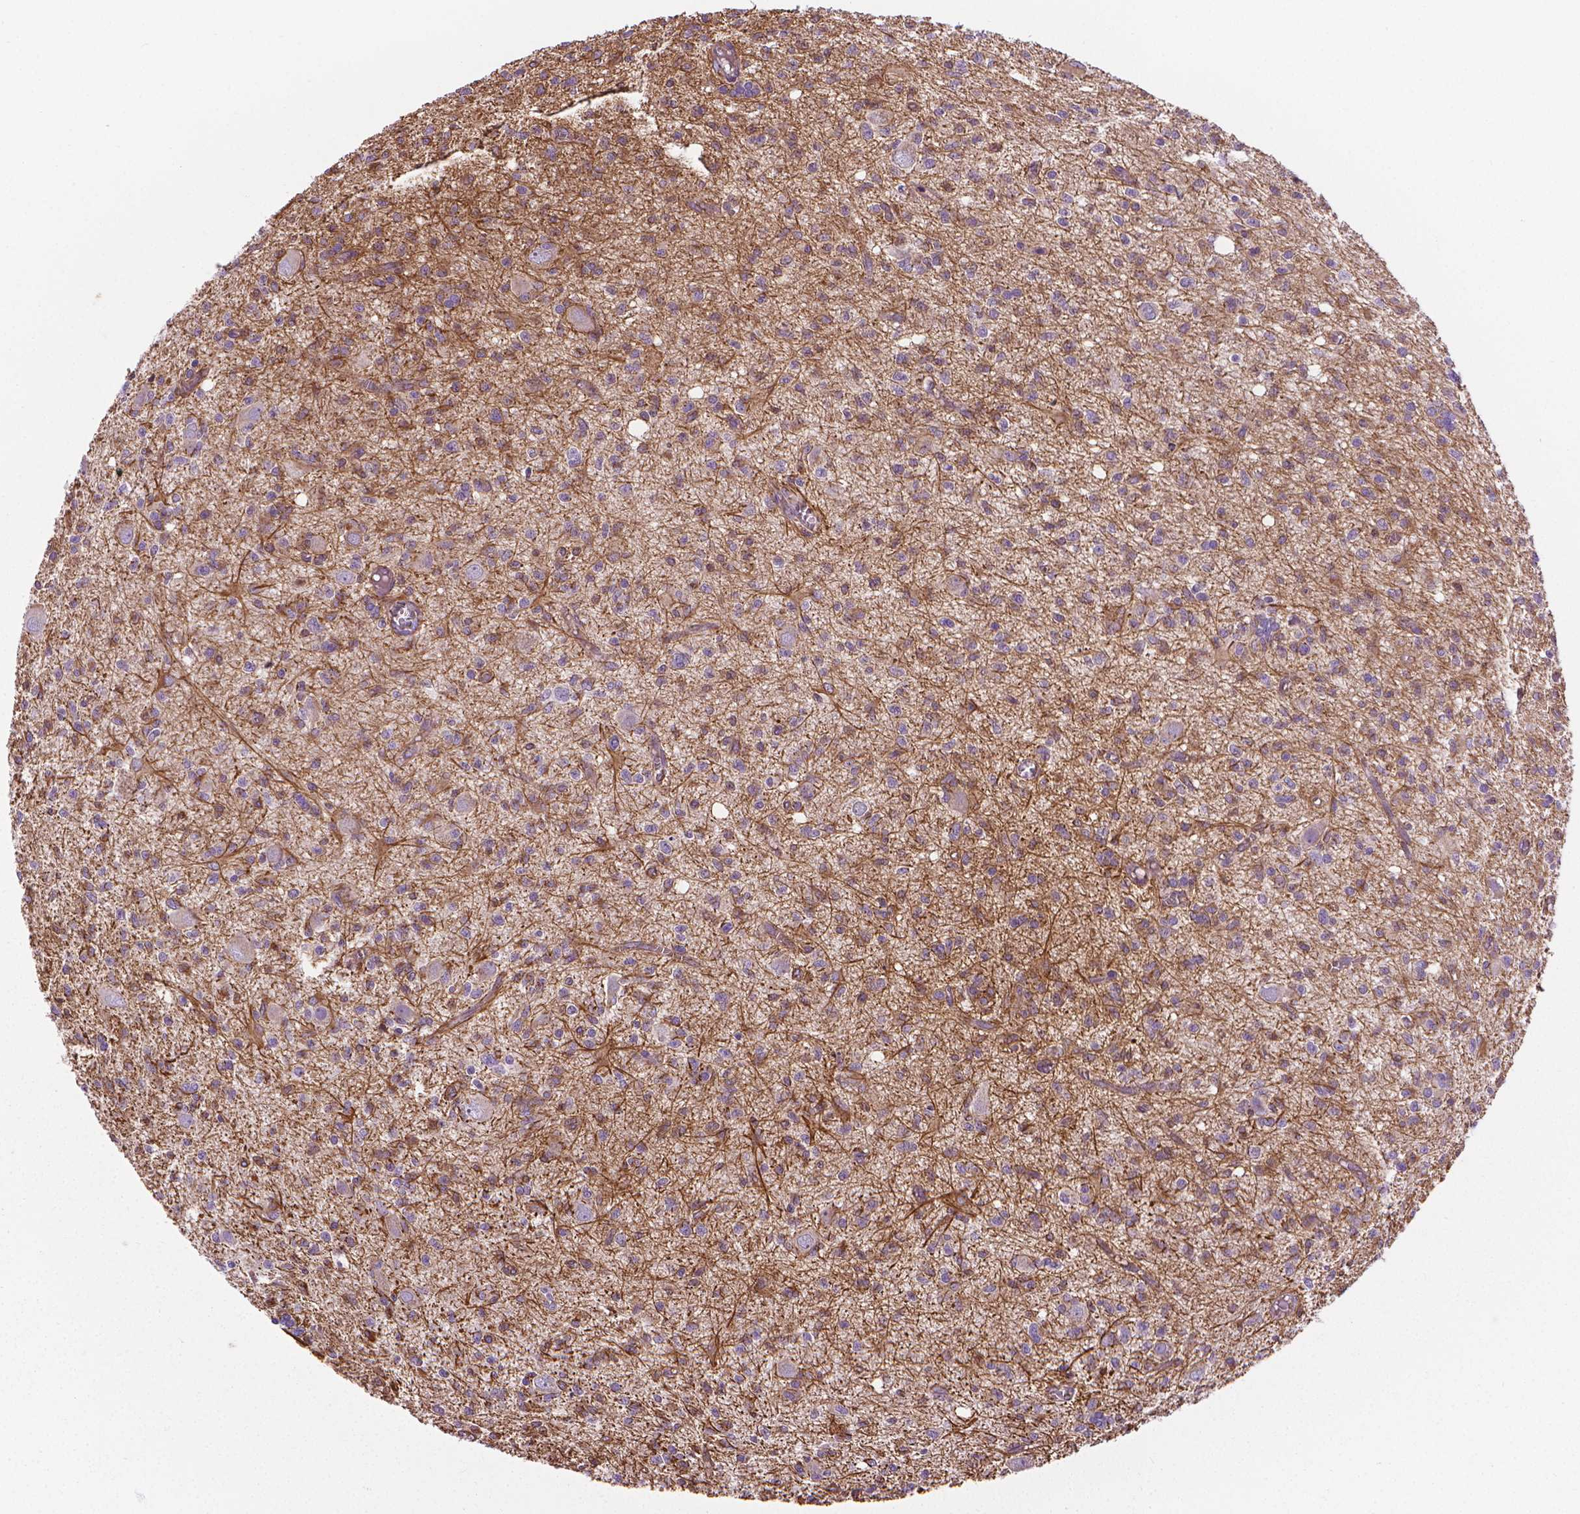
{"staining": {"intensity": "negative", "quantity": "none", "location": "none"}, "tissue": "glioma", "cell_type": "Tumor cells", "image_type": "cancer", "snomed": [{"axis": "morphology", "description": "Glioma, malignant, Low grade"}, {"axis": "topography", "description": "Brain"}], "caption": "Tumor cells are negative for protein expression in human low-grade glioma (malignant).", "gene": "SLC51B", "patient": {"sex": "male", "age": 64}}